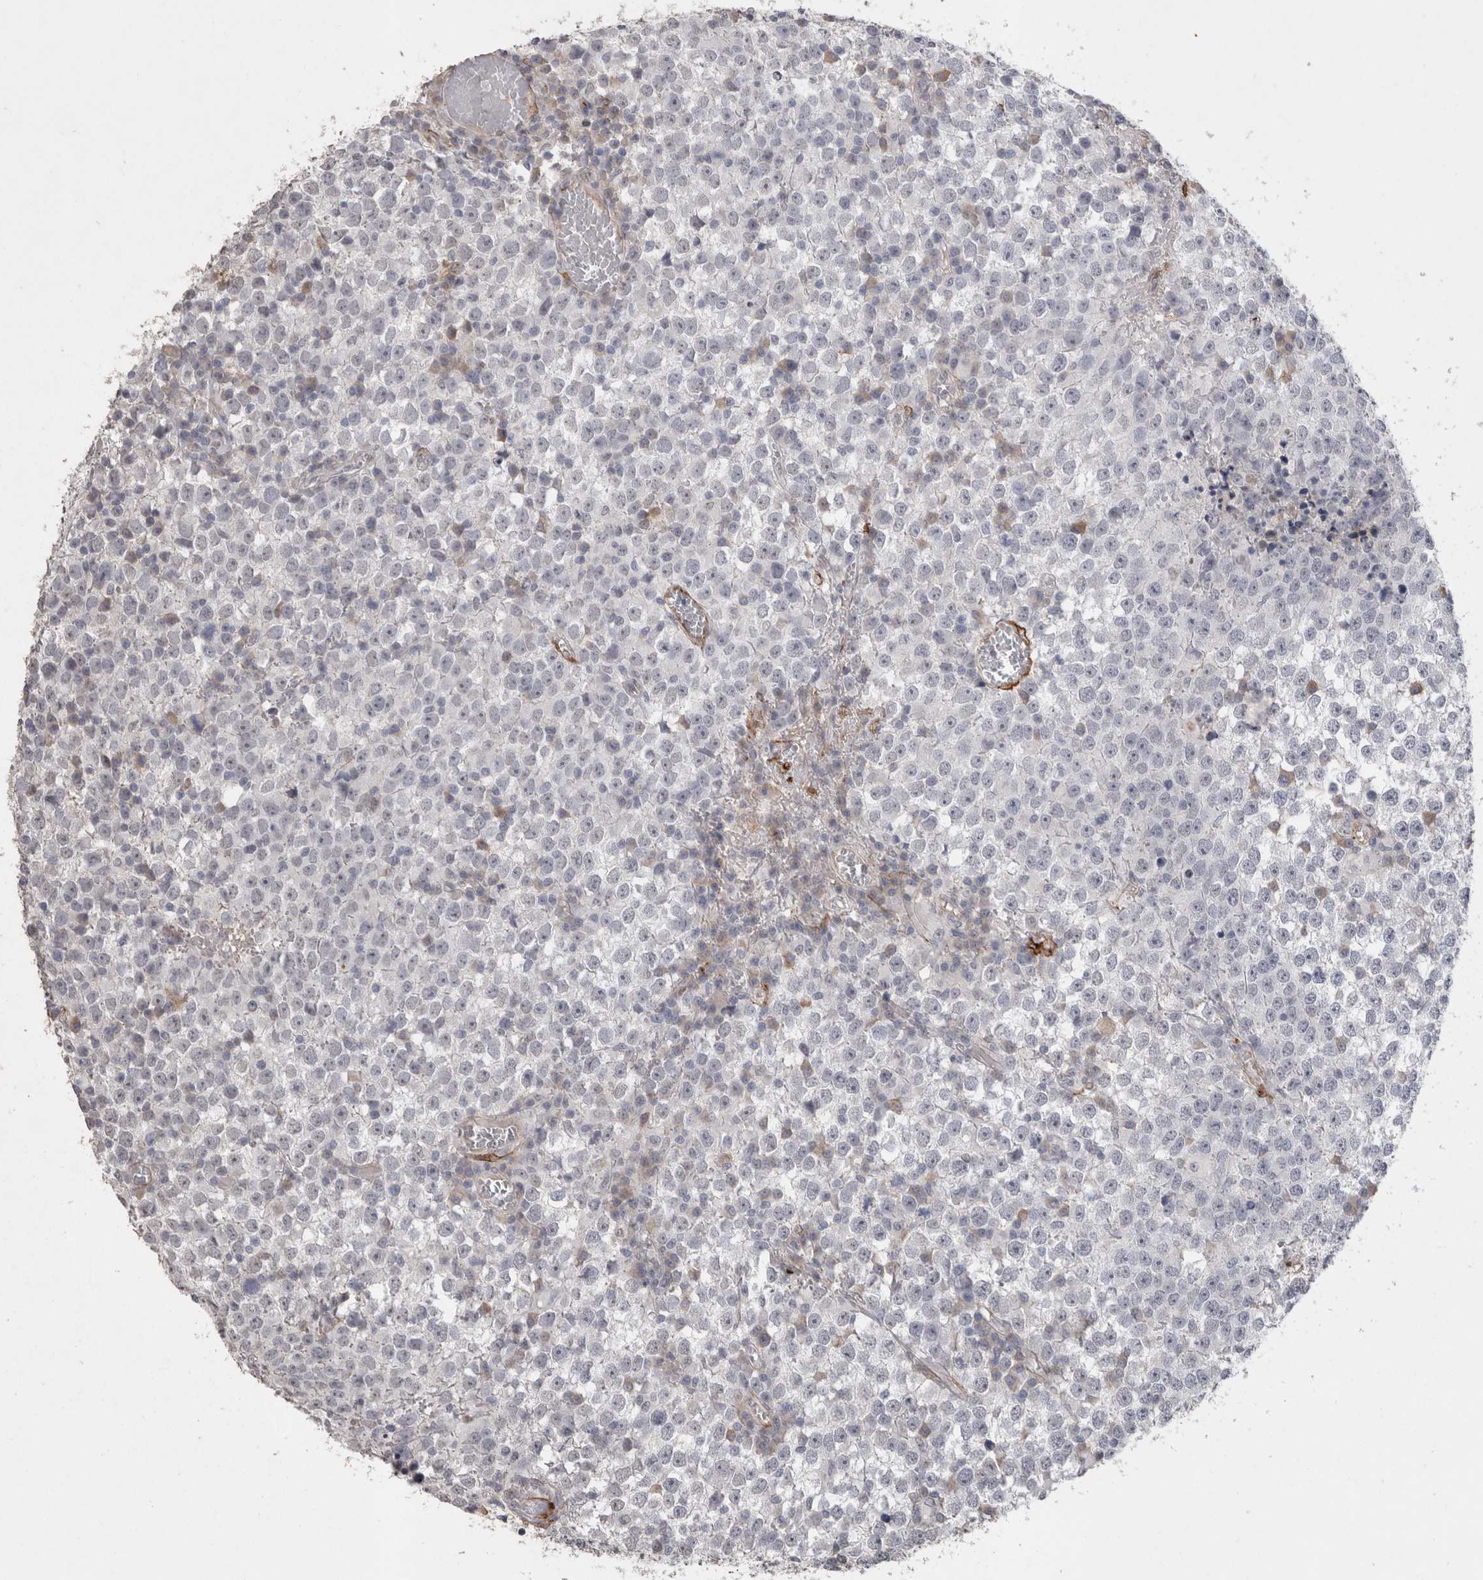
{"staining": {"intensity": "negative", "quantity": "none", "location": "none"}, "tissue": "testis cancer", "cell_type": "Tumor cells", "image_type": "cancer", "snomed": [{"axis": "morphology", "description": "Seminoma, NOS"}, {"axis": "topography", "description": "Testis"}], "caption": "Immunohistochemistry histopathology image of neoplastic tissue: human seminoma (testis) stained with DAB (3,3'-diaminobenzidine) shows no significant protein staining in tumor cells.", "gene": "CDH13", "patient": {"sex": "male", "age": 65}}